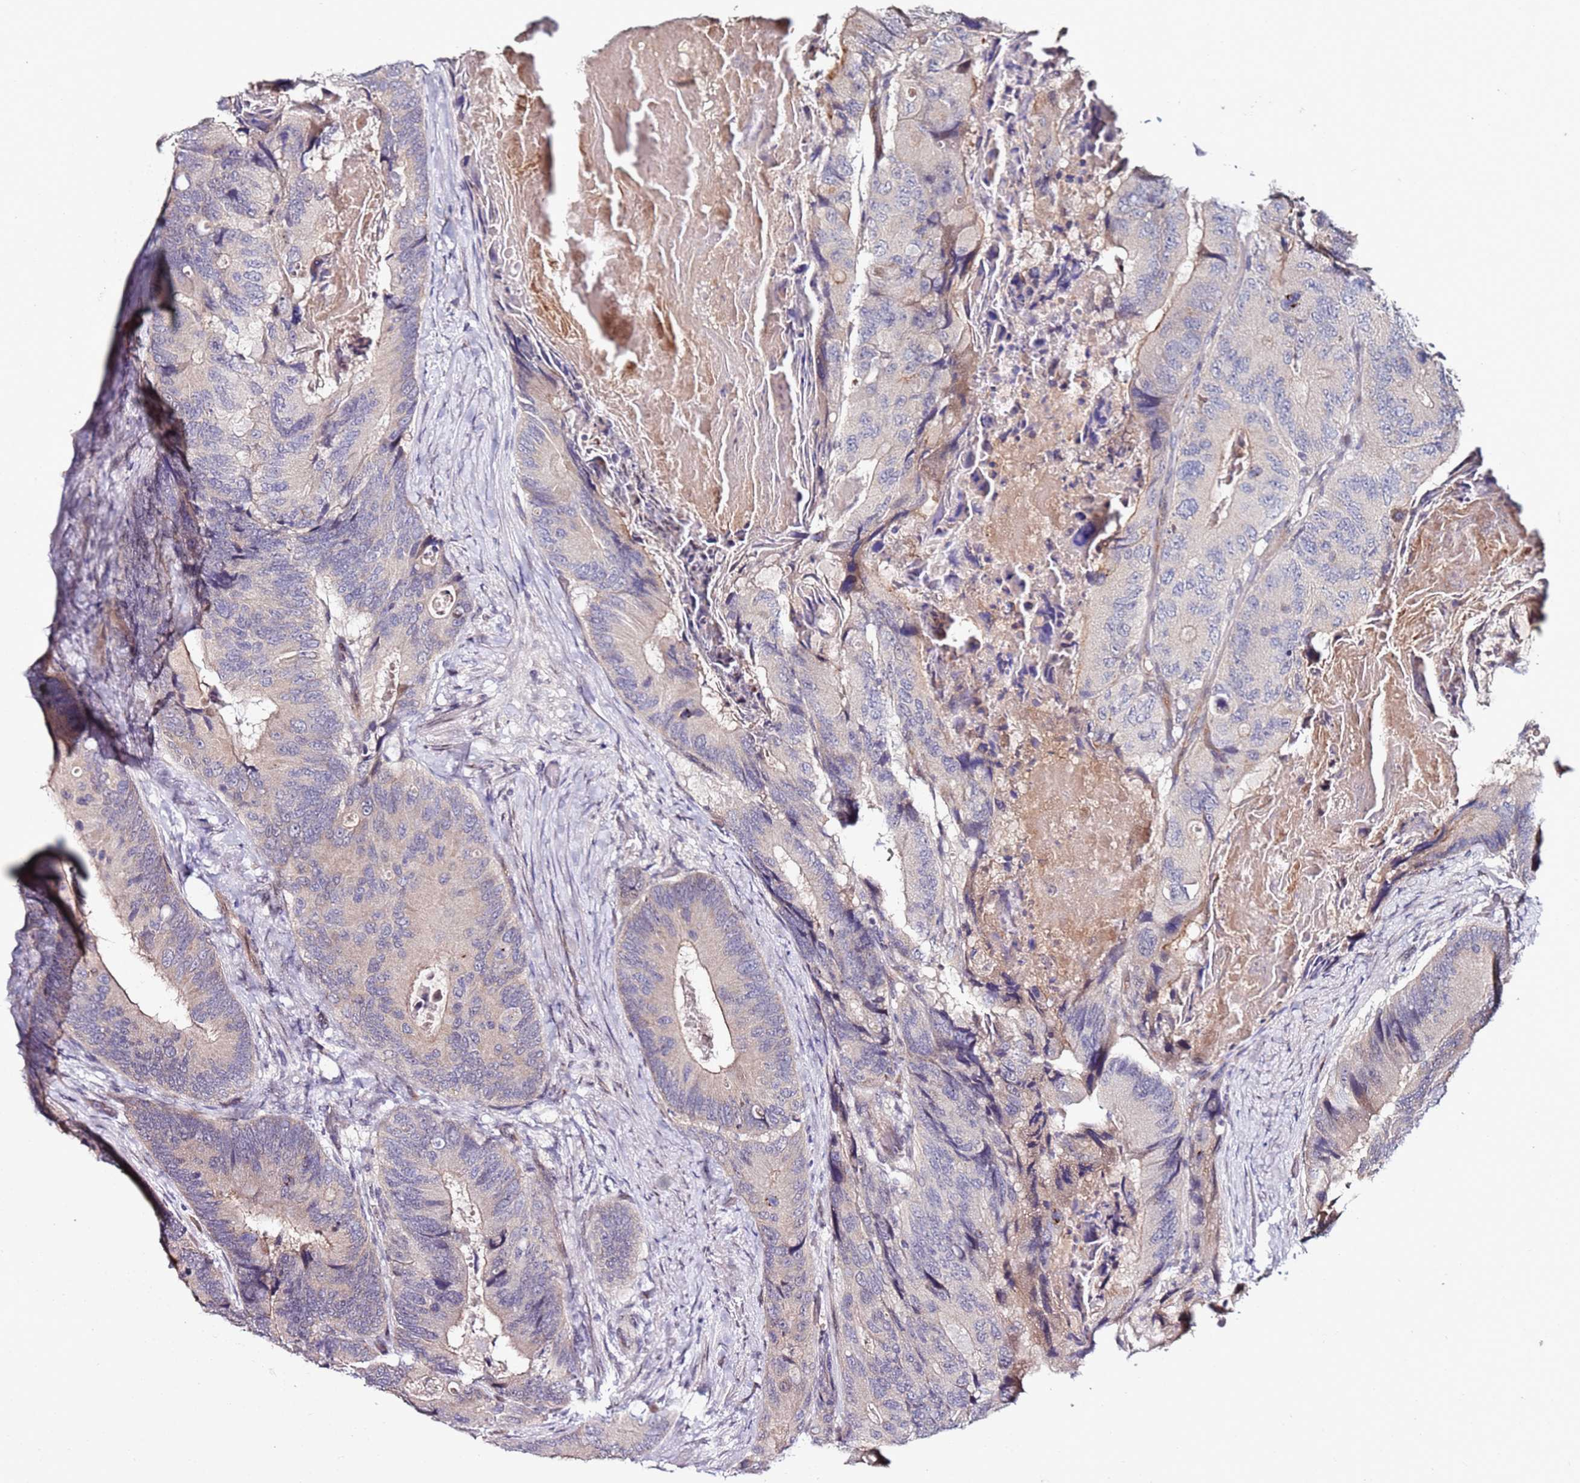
{"staining": {"intensity": "weak", "quantity": "<25%", "location": "cytoplasmic/membranous"}, "tissue": "colorectal cancer", "cell_type": "Tumor cells", "image_type": "cancer", "snomed": [{"axis": "morphology", "description": "Adenocarcinoma, NOS"}, {"axis": "topography", "description": "Colon"}], "caption": "Immunohistochemistry of human colorectal cancer (adenocarcinoma) displays no staining in tumor cells.", "gene": "DUSP28", "patient": {"sex": "male", "age": 84}}